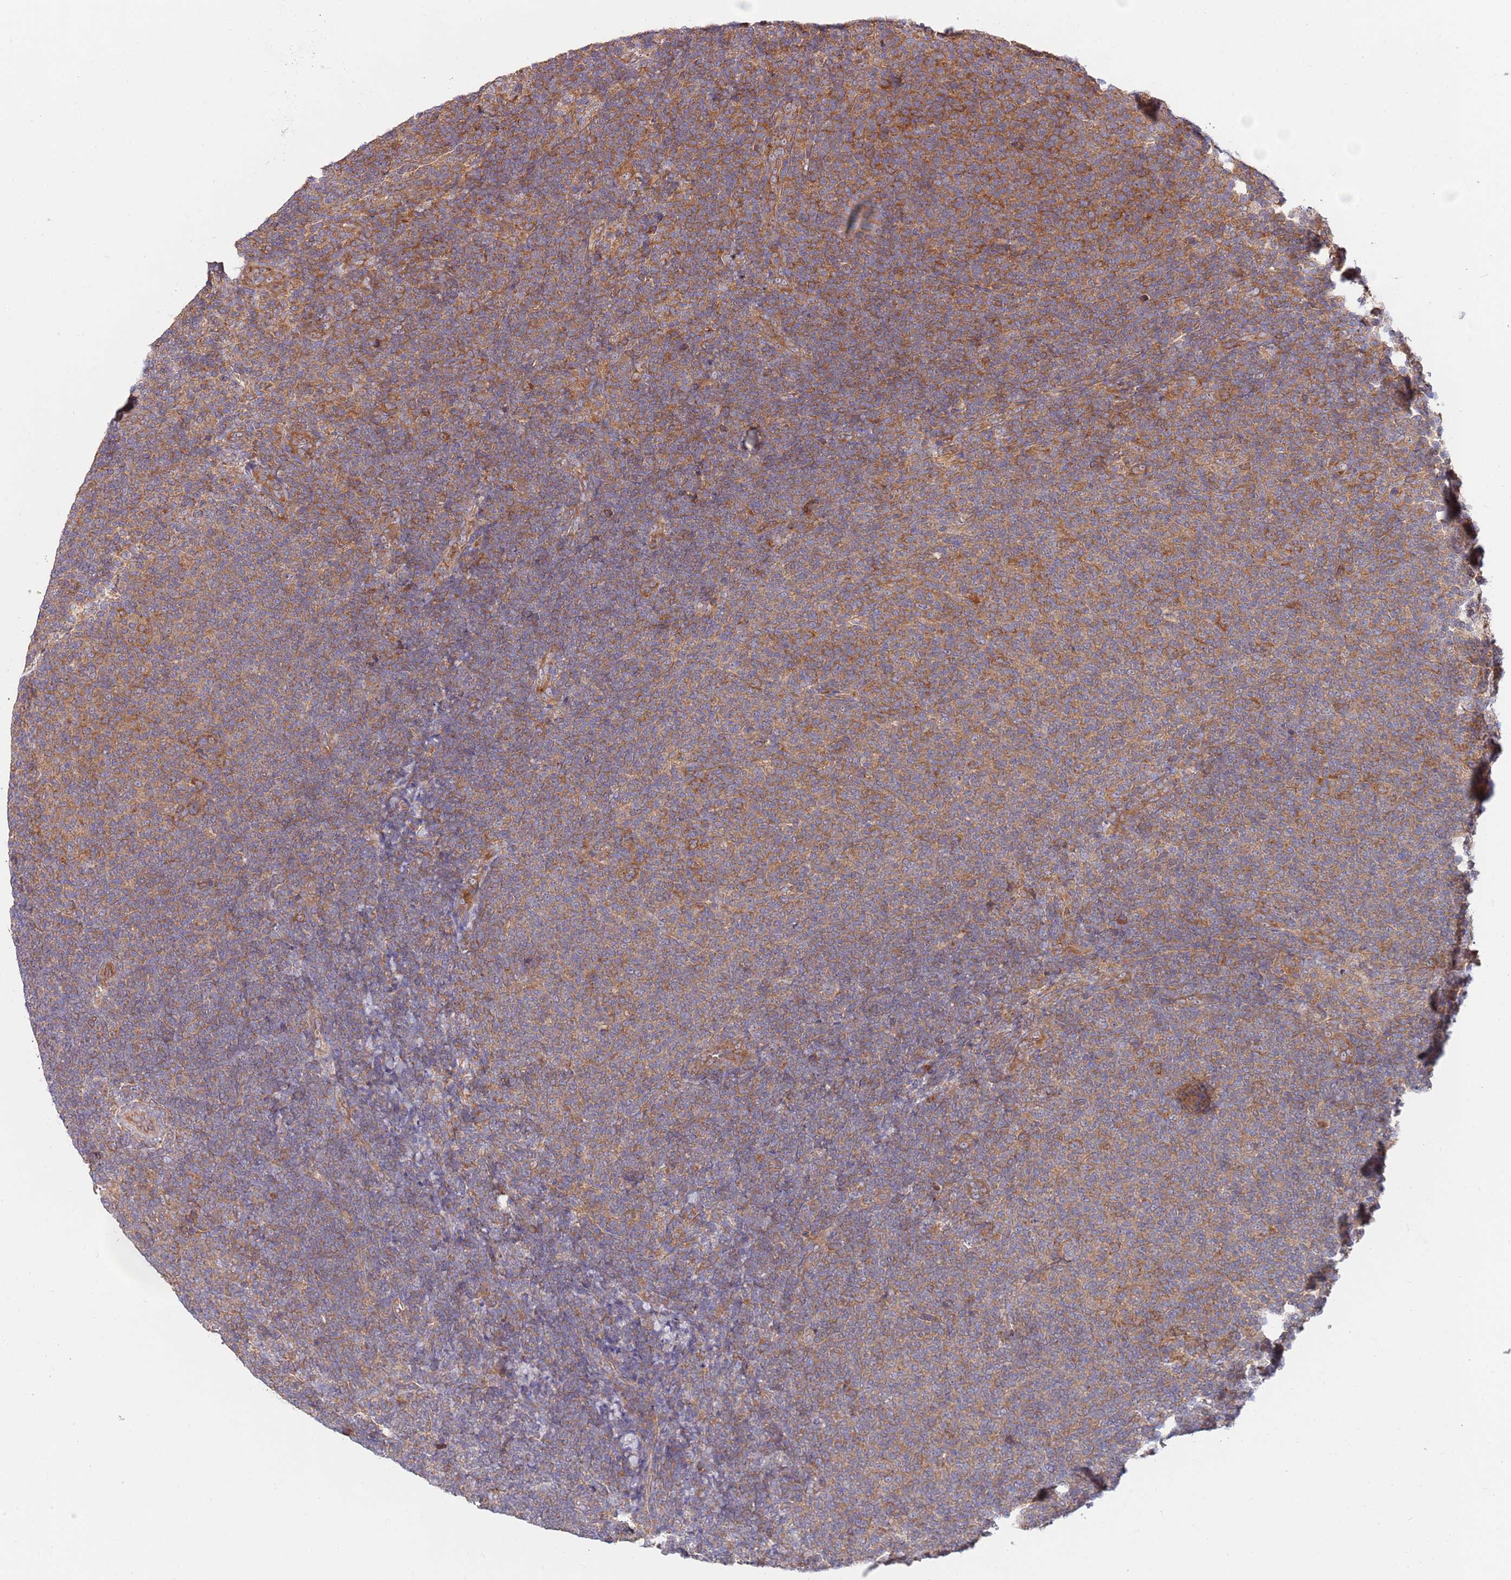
{"staining": {"intensity": "moderate", "quantity": "25%-75%", "location": "cytoplasmic/membranous"}, "tissue": "lymphoma", "cell_type": "Tumor cells", "image_type": "cancer", "snomed": [{"axis": "morphology", "description": "Malignant lymphoma, non-Hodgkin's type, Low grade"}, {"axis": "topography", "description": "Lymph node"}], "caption": "The micrograph shows staining of lymphoma, revealing moderate cytoplasmic/membranous protein expression (brown color) within tumor cells.", "gene": "EIF3F", "patient": {"sex": "male", "age": 66}}